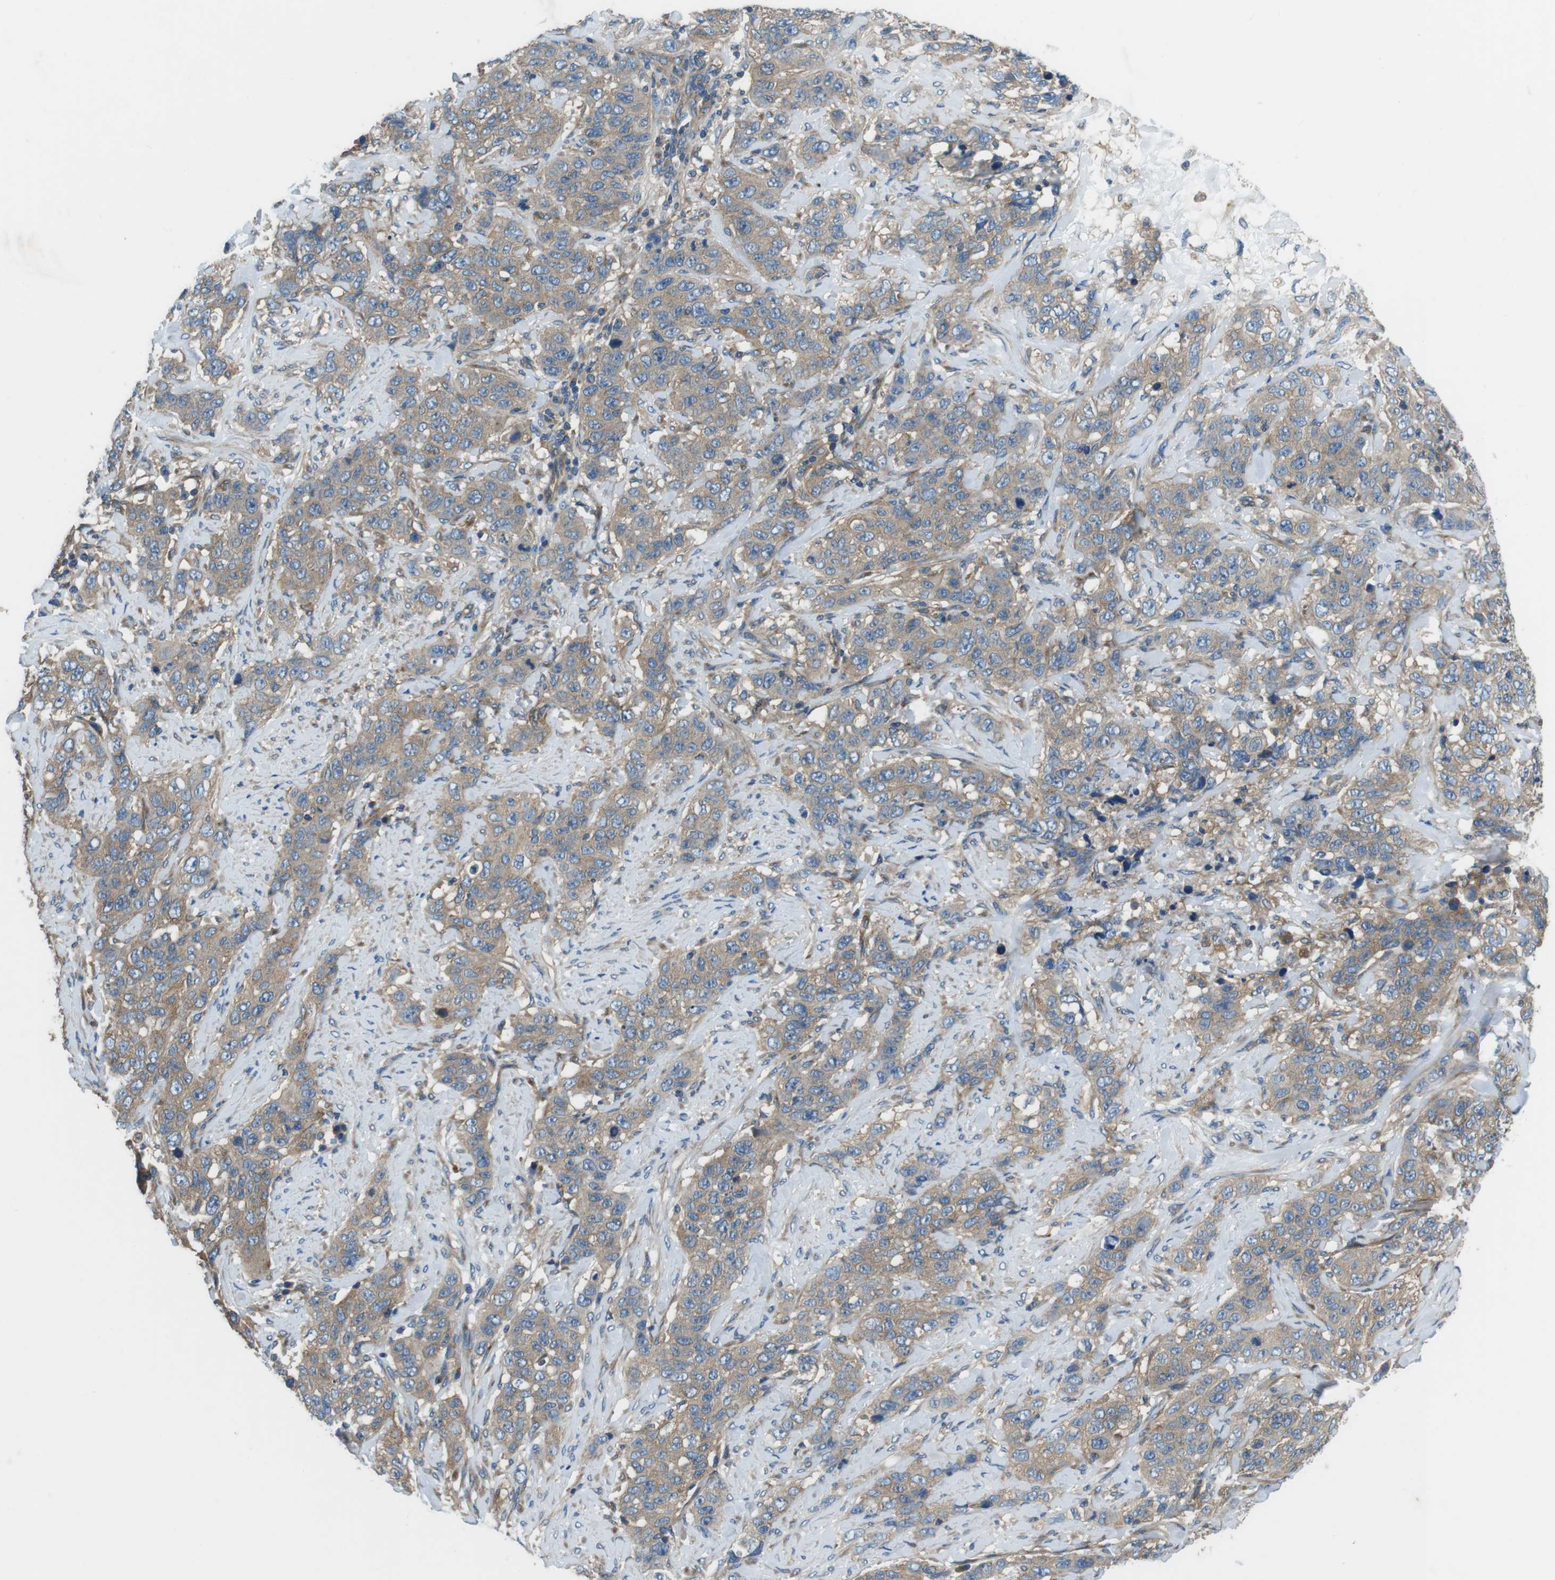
{"staining": {"intensity": "moderate", "quantity": ">75%", "location": "cytoplasmic/membranous"}, "tissue": "stomach cancer", "cell_type": "Tumor cells", "image_type": "cancer", "snomed": [{"axis": "morphology", "description": "Adenocarcinoma, NOS"}, {"axis": "topography", "description": "Stomach"}], "caption": "Stomach cancer (adenocarcinoma) stained for a protein (brown) reveals moderate cytoplasmic/membranous positive positivity in approximately >75% of tumor cells.", "gene": "DENND4C", "patient": {"sex": "male", "age": 48}}